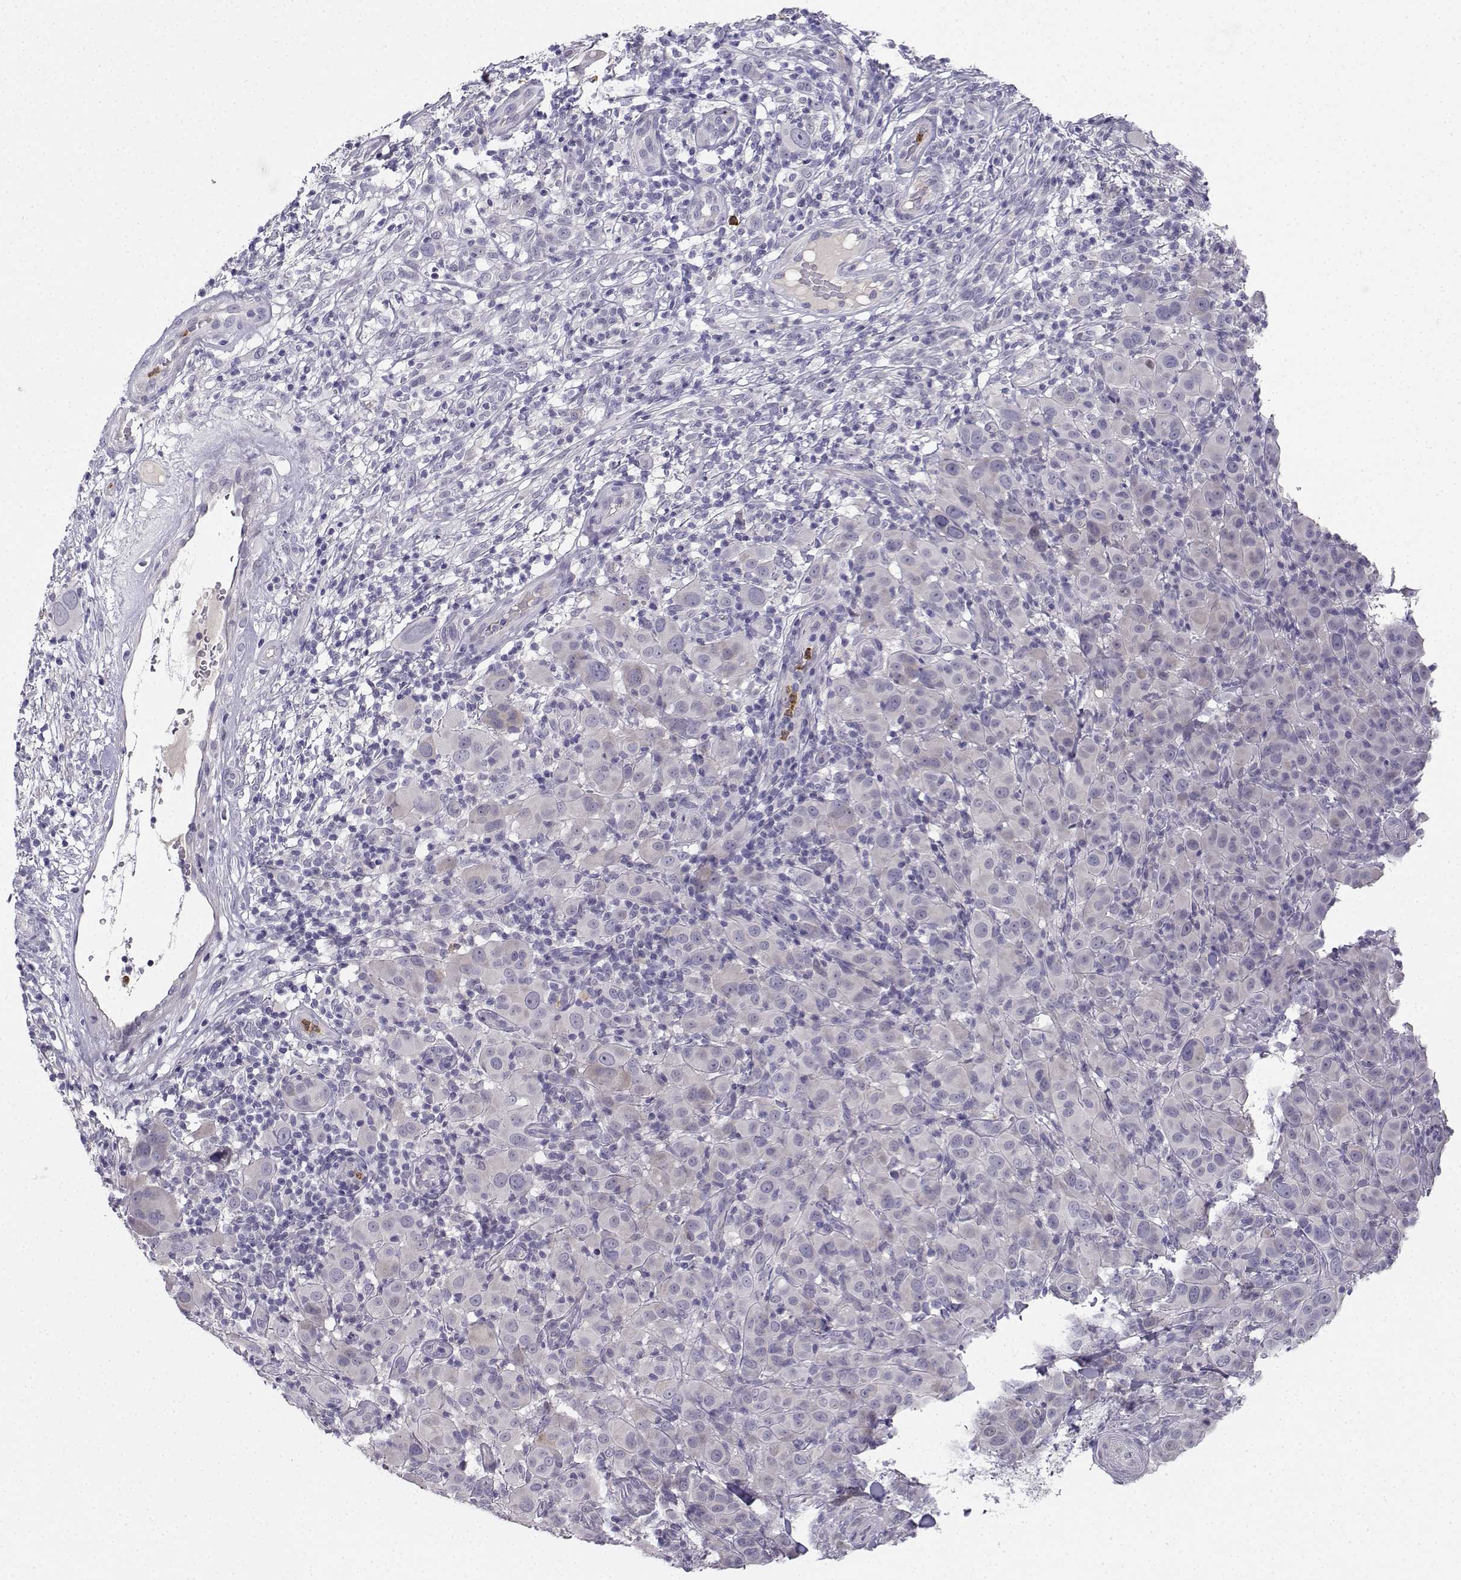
{"staining": {"intensity": "negative", "quantity": "none", "location": "none"}, "tissue": "melanoma", "cell_type": "Tumor cells", "image_type": "cancer", "snomed": [{"axis": "morphology", "description": "Malignant melanoma, NOS"}, {"axis": "topography", "description": "Skin"}], "caption": "Tumor cells show no significant protein positivity in melanoma. (Immunohistochemistry, brightfield microscopy, high magnification).", "gene": "CALY", "patient": {"sex": "female", "age": 87}}